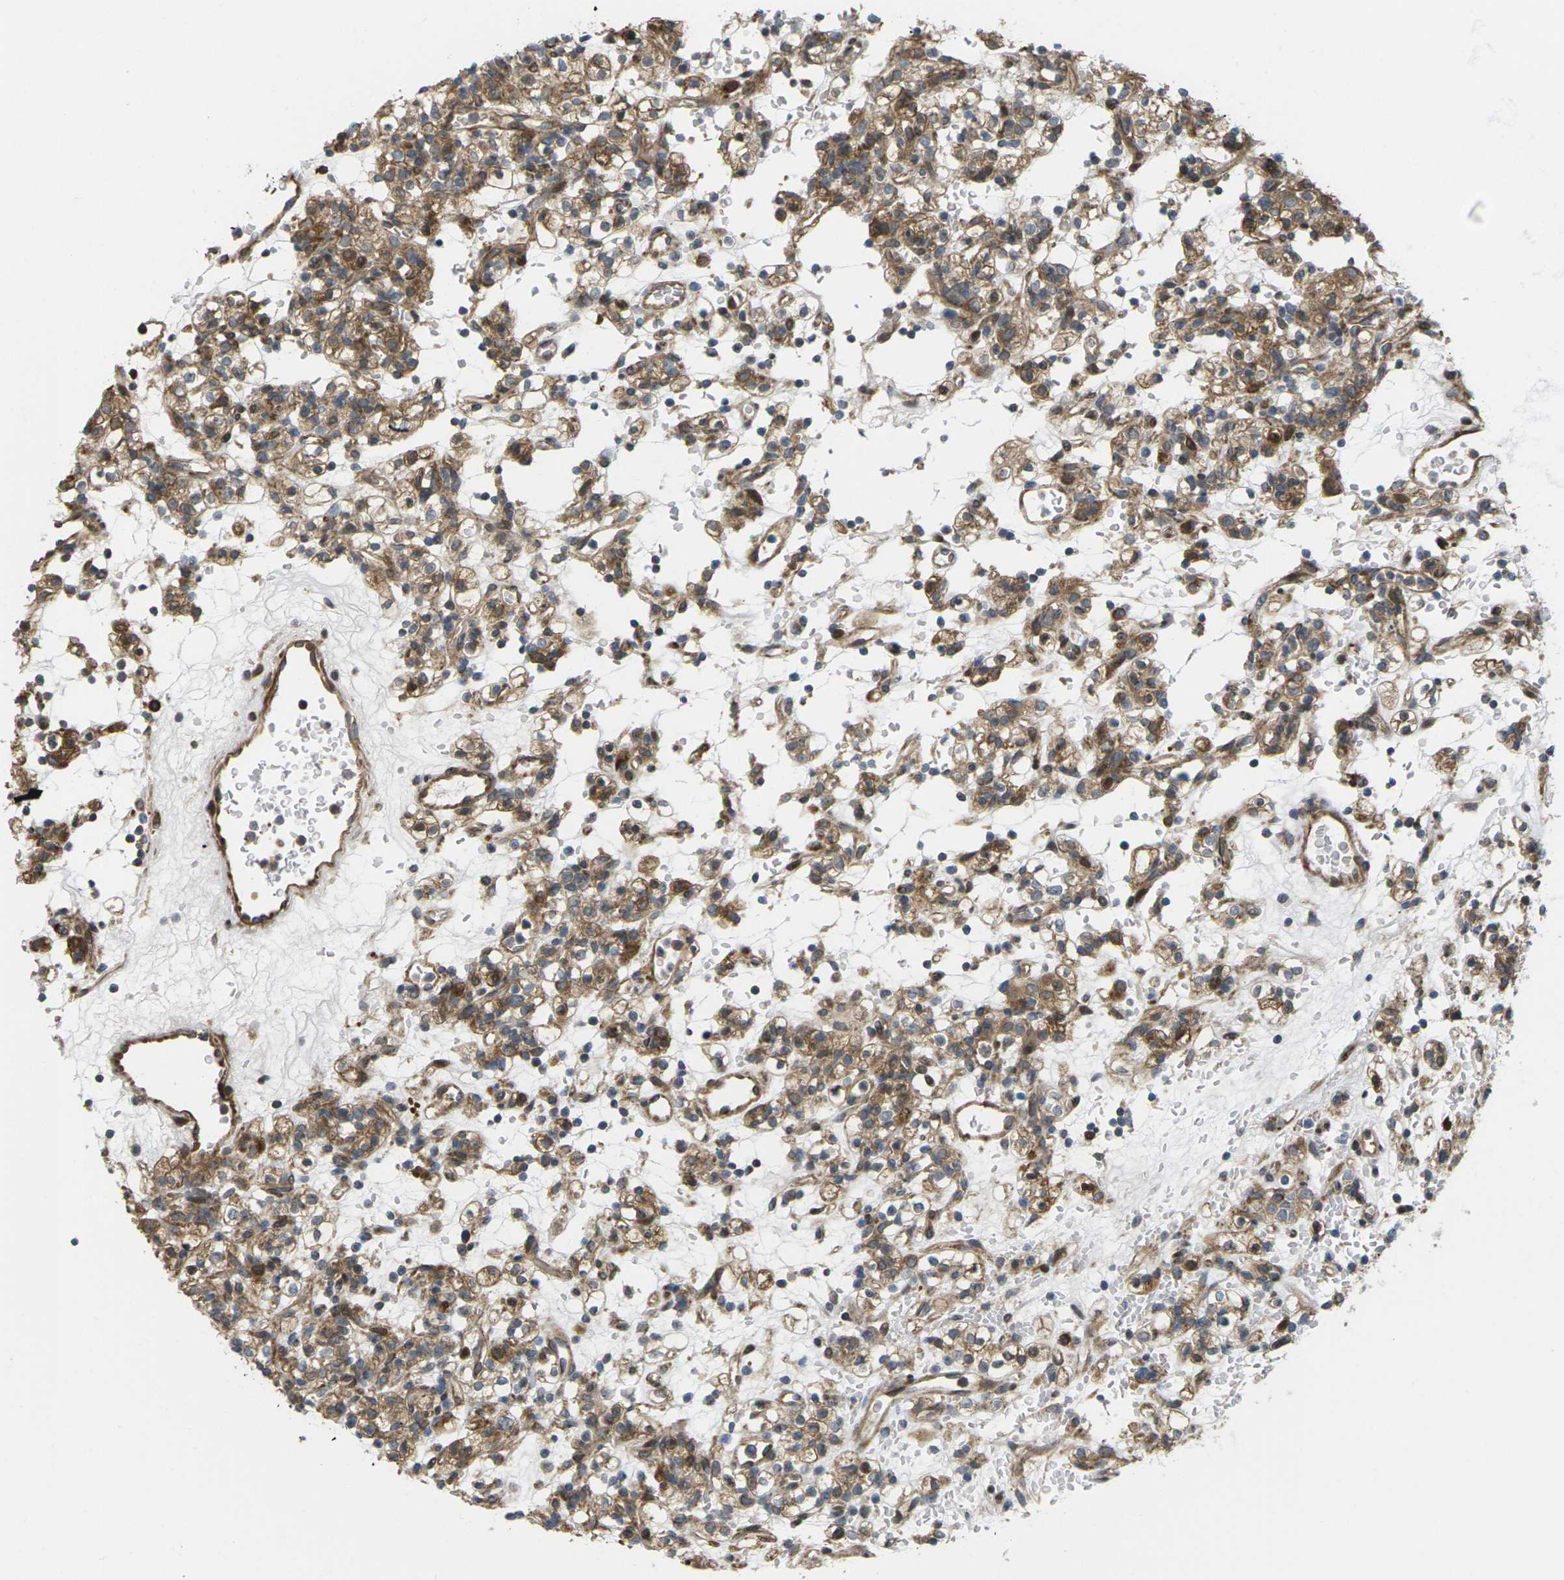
{"staining": {"intensity": "moderate", "quantity": ">75%", "location": "cytoplasmic/membranous"}, "tissue": "renal cancer", "cell_type": "Tumor cells", "image_type": "cancer", "snomed": [{"axis": "morphology", "description": "Normal tissue, NOS"}, {"axis": "morphology", "description": "Adenocarcinoma, NOS"}, {"axis": "topography", "description": "Kidney"}], "caption": "Moderate cytoplasmic/membranous protein expression is appreciated in approximately >75% of tumor cells in renal cancer (adenocarcinoma).", "gene": "ROBO1", "patient": {"sex": "female", "age": 72}}